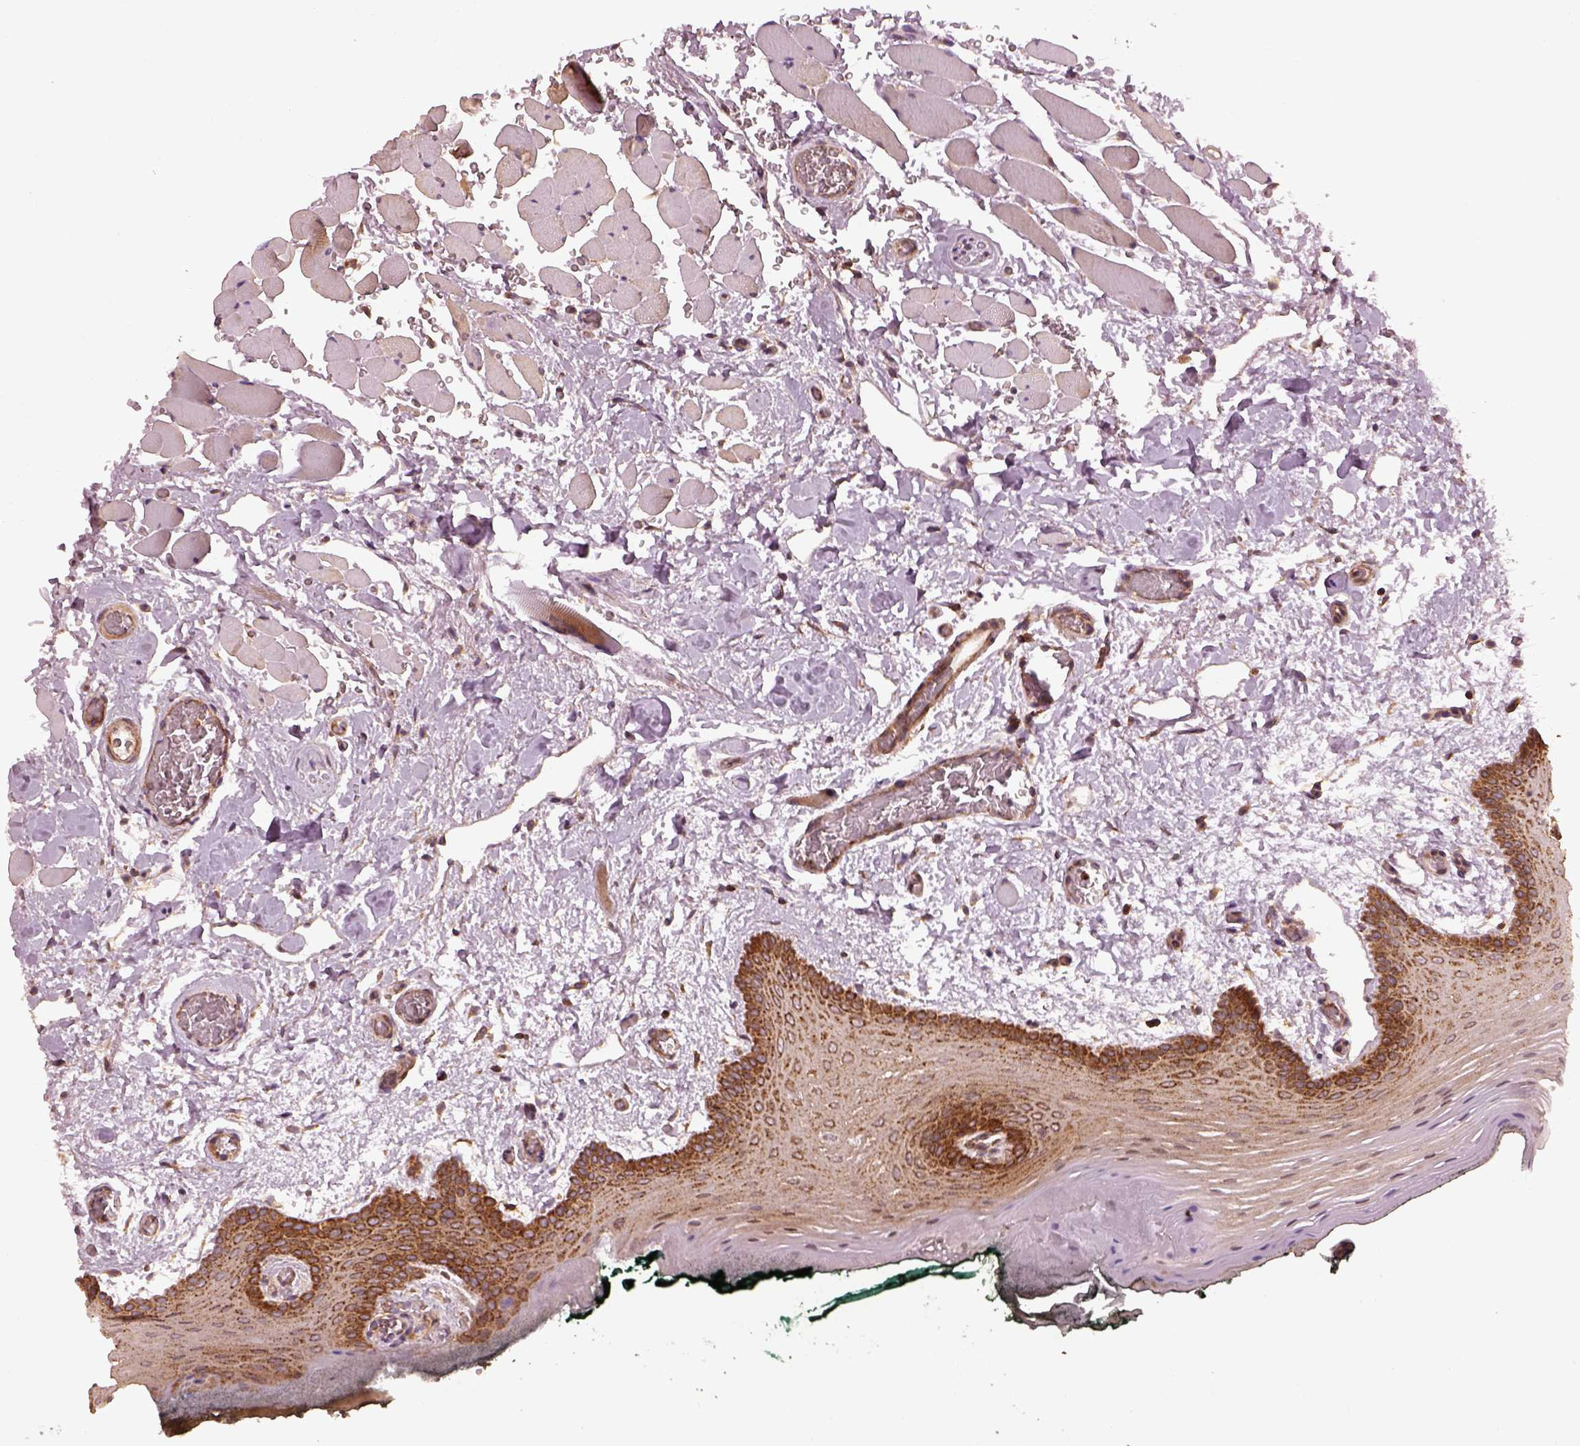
{"staining": {"intensity": "strong", "quantity": "25%-75%", "location": "cytoplasmic/membranous"}, "tissue": "oral mucosa", "cell_type": "Squamous epithelial cells", "image_type": "normal", "snomed": [{"axis": "morphology", "description": "Normal tissue, NOS"}, {"axis": "topography", "description": "Oral tissue"}, {"axis": "topography", "description": "Head-Neck"}], "caption": "Normal oral mucosa reveals strong cytoplasmic/membranous staining in about 25%-75% of squamous epithelial cells The staining was performed using DAB, with brown indicating positive protein expression. Nuclei are stained blue with hematoxylin..", "gene": "LSM14A", "patient": {"sex": "male", "age": 65}}